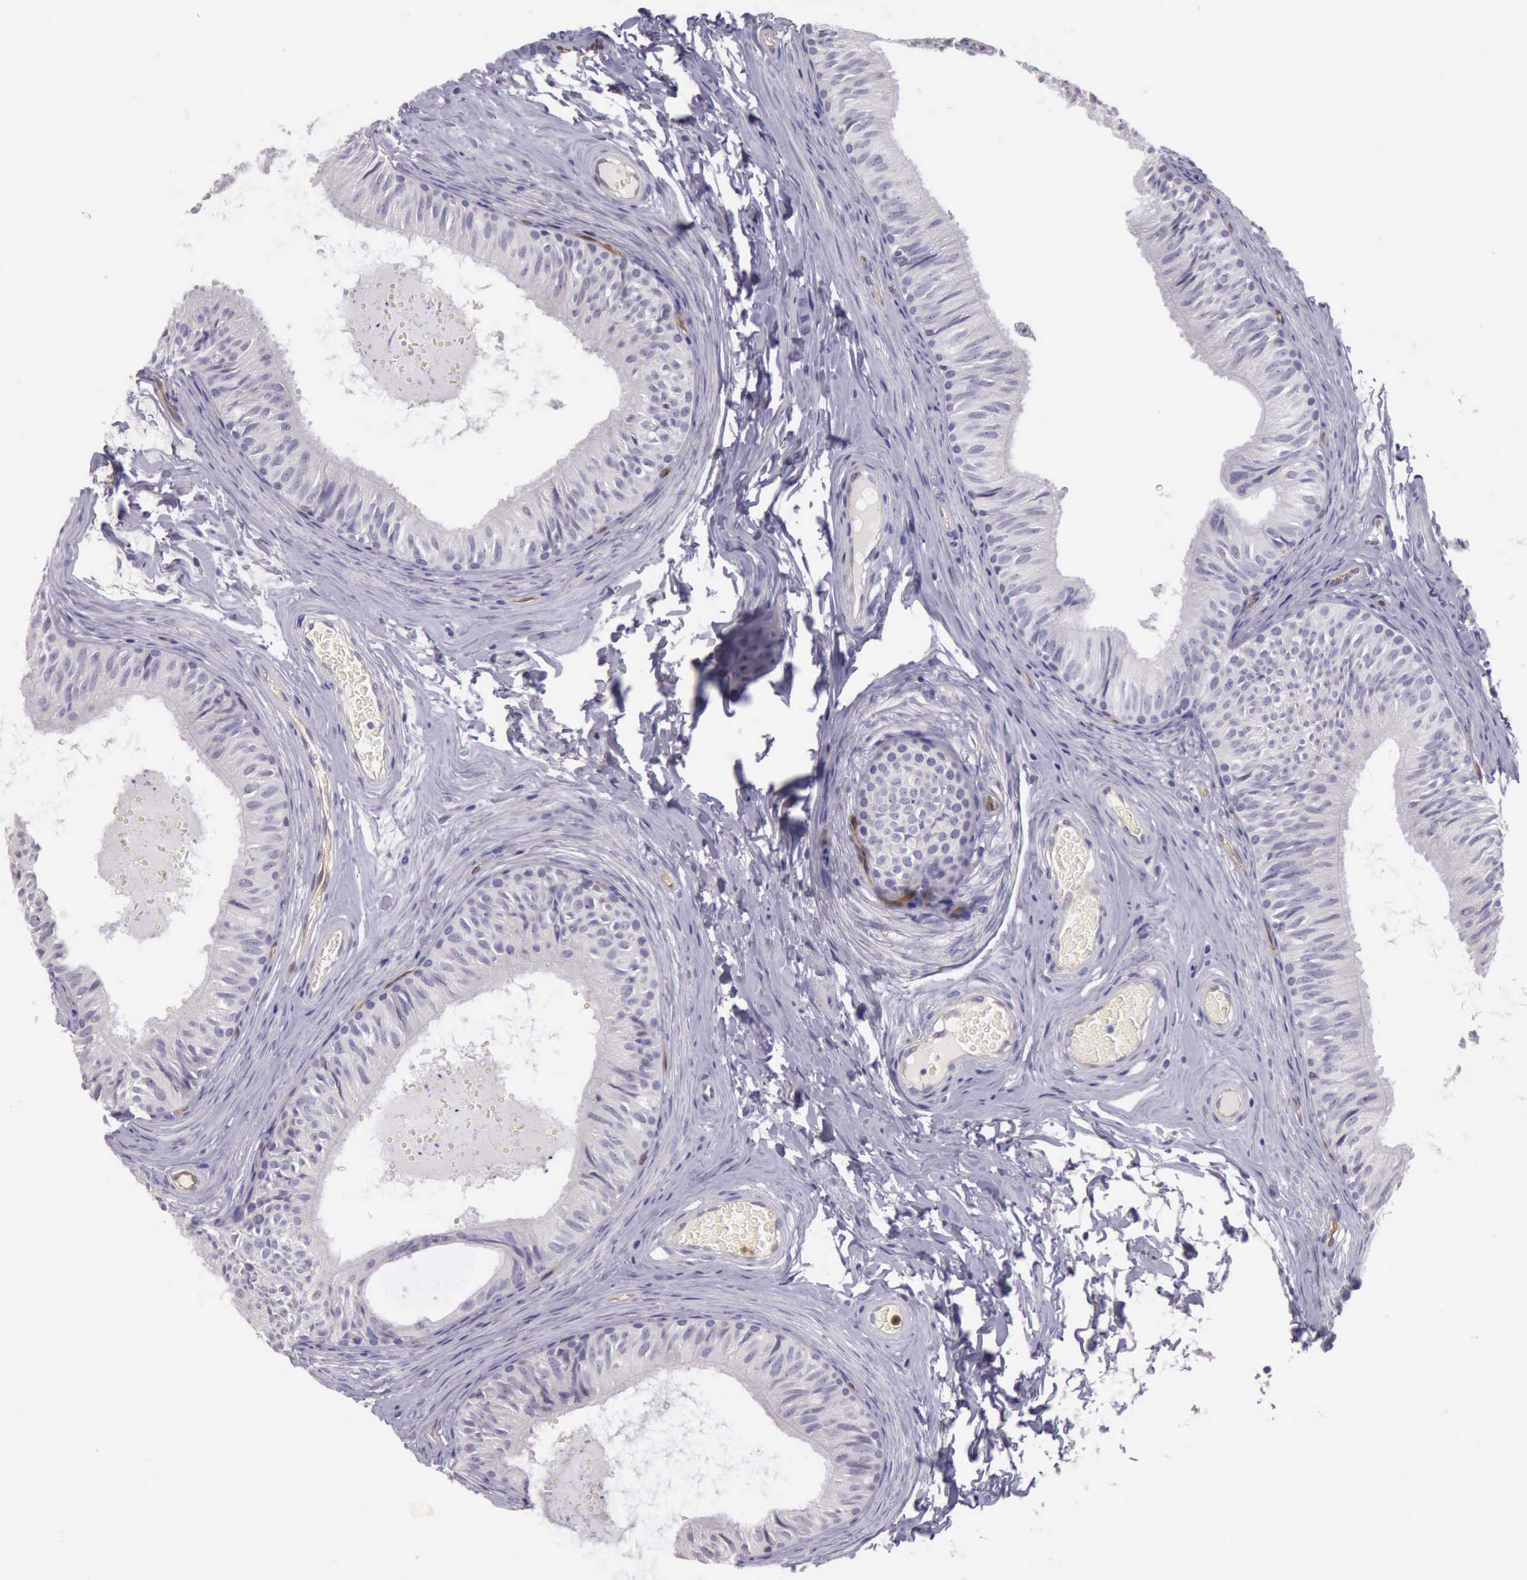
{"staining": {"intensity": "negative", "quantity": "none", "location": "none"}, "tissue": "epididymis", "cell_type": "Glandular cells", "image_type": "normal", "snomed": [{"axis": "morphology", "description": "Normal tissue, NOS"}, {"axis": "topography", "description": "Epididymis"}], "caption": "Immunohistochemical staining of unremarkable human epididymis exhibits no significant positivity in glandular cells.", "gene": "TCEANC", "patient": {"sex": "male", "age": 23}}